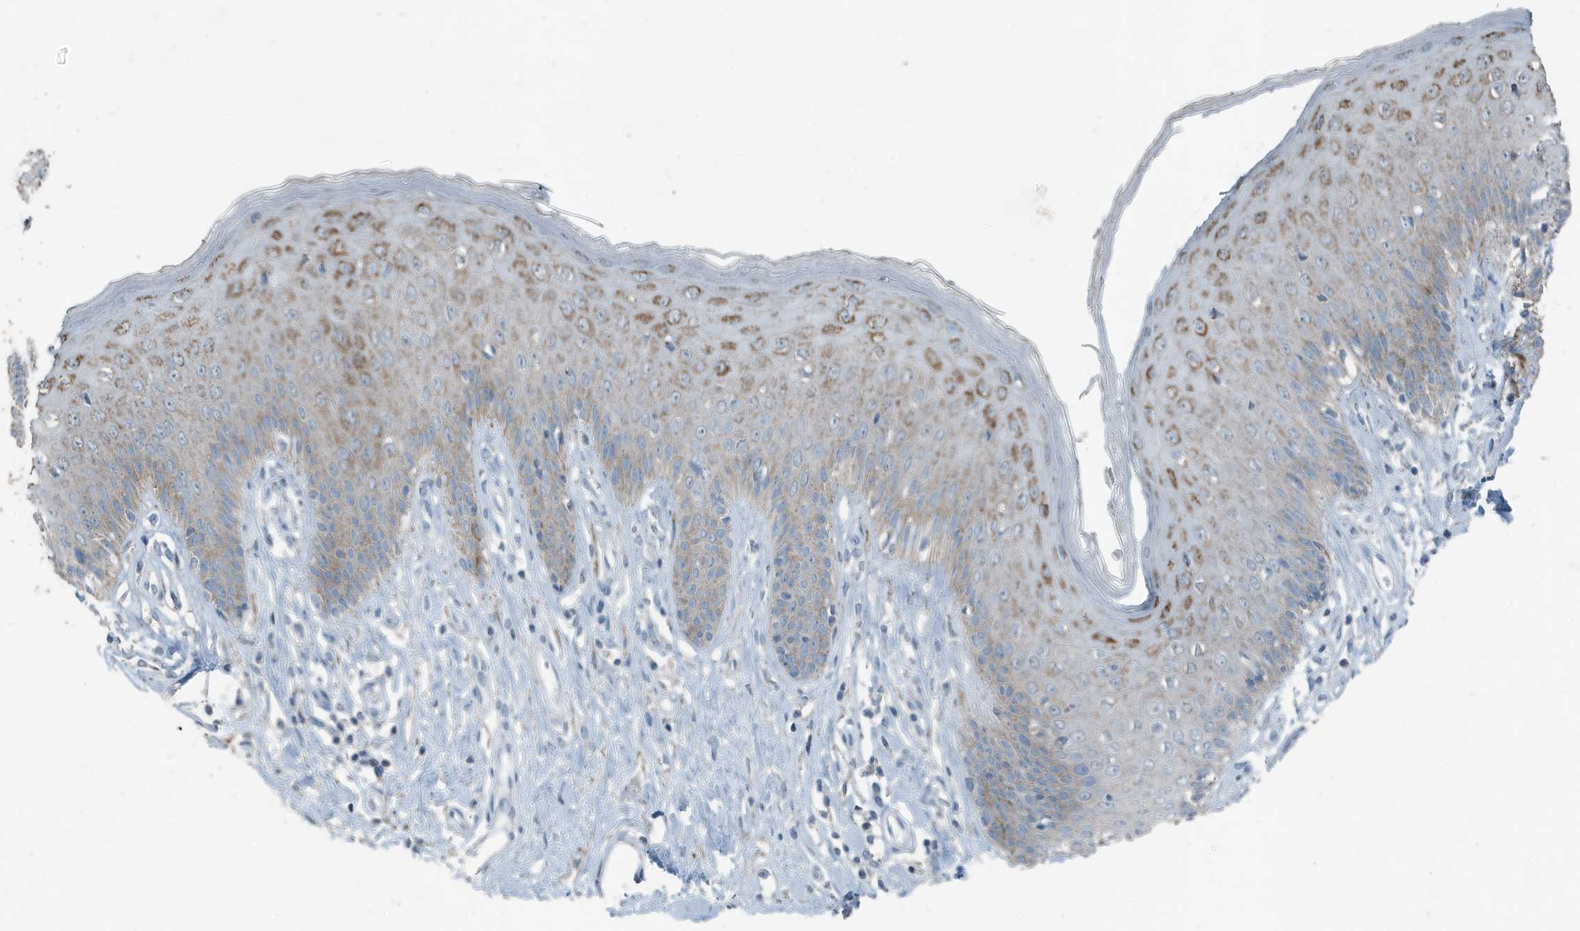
{"staining": {"intensity": "moderate", "quantity": "25%-75%", "location": "cytoplasmic/membranous"}, "tissue": "skin", "cell_type": "Epidermal cells", "image_type": "normal", "snomed": [{"axis": "morphology", "description": "Normal tissue, NOS"}, {"axis": "morphology", "description": "Squamous cell carcinoma, NOS"}, {"axis": "topography", "description": "Vulva"}], "caption": "Immunohistochemical staining of normal human skin reveals moderate cytoplasmic/membranous protein positivity in about 25%-75% of epidermal cells.", "gene": "FAM162A", "patient": {"sex": "female", "age": 85}}